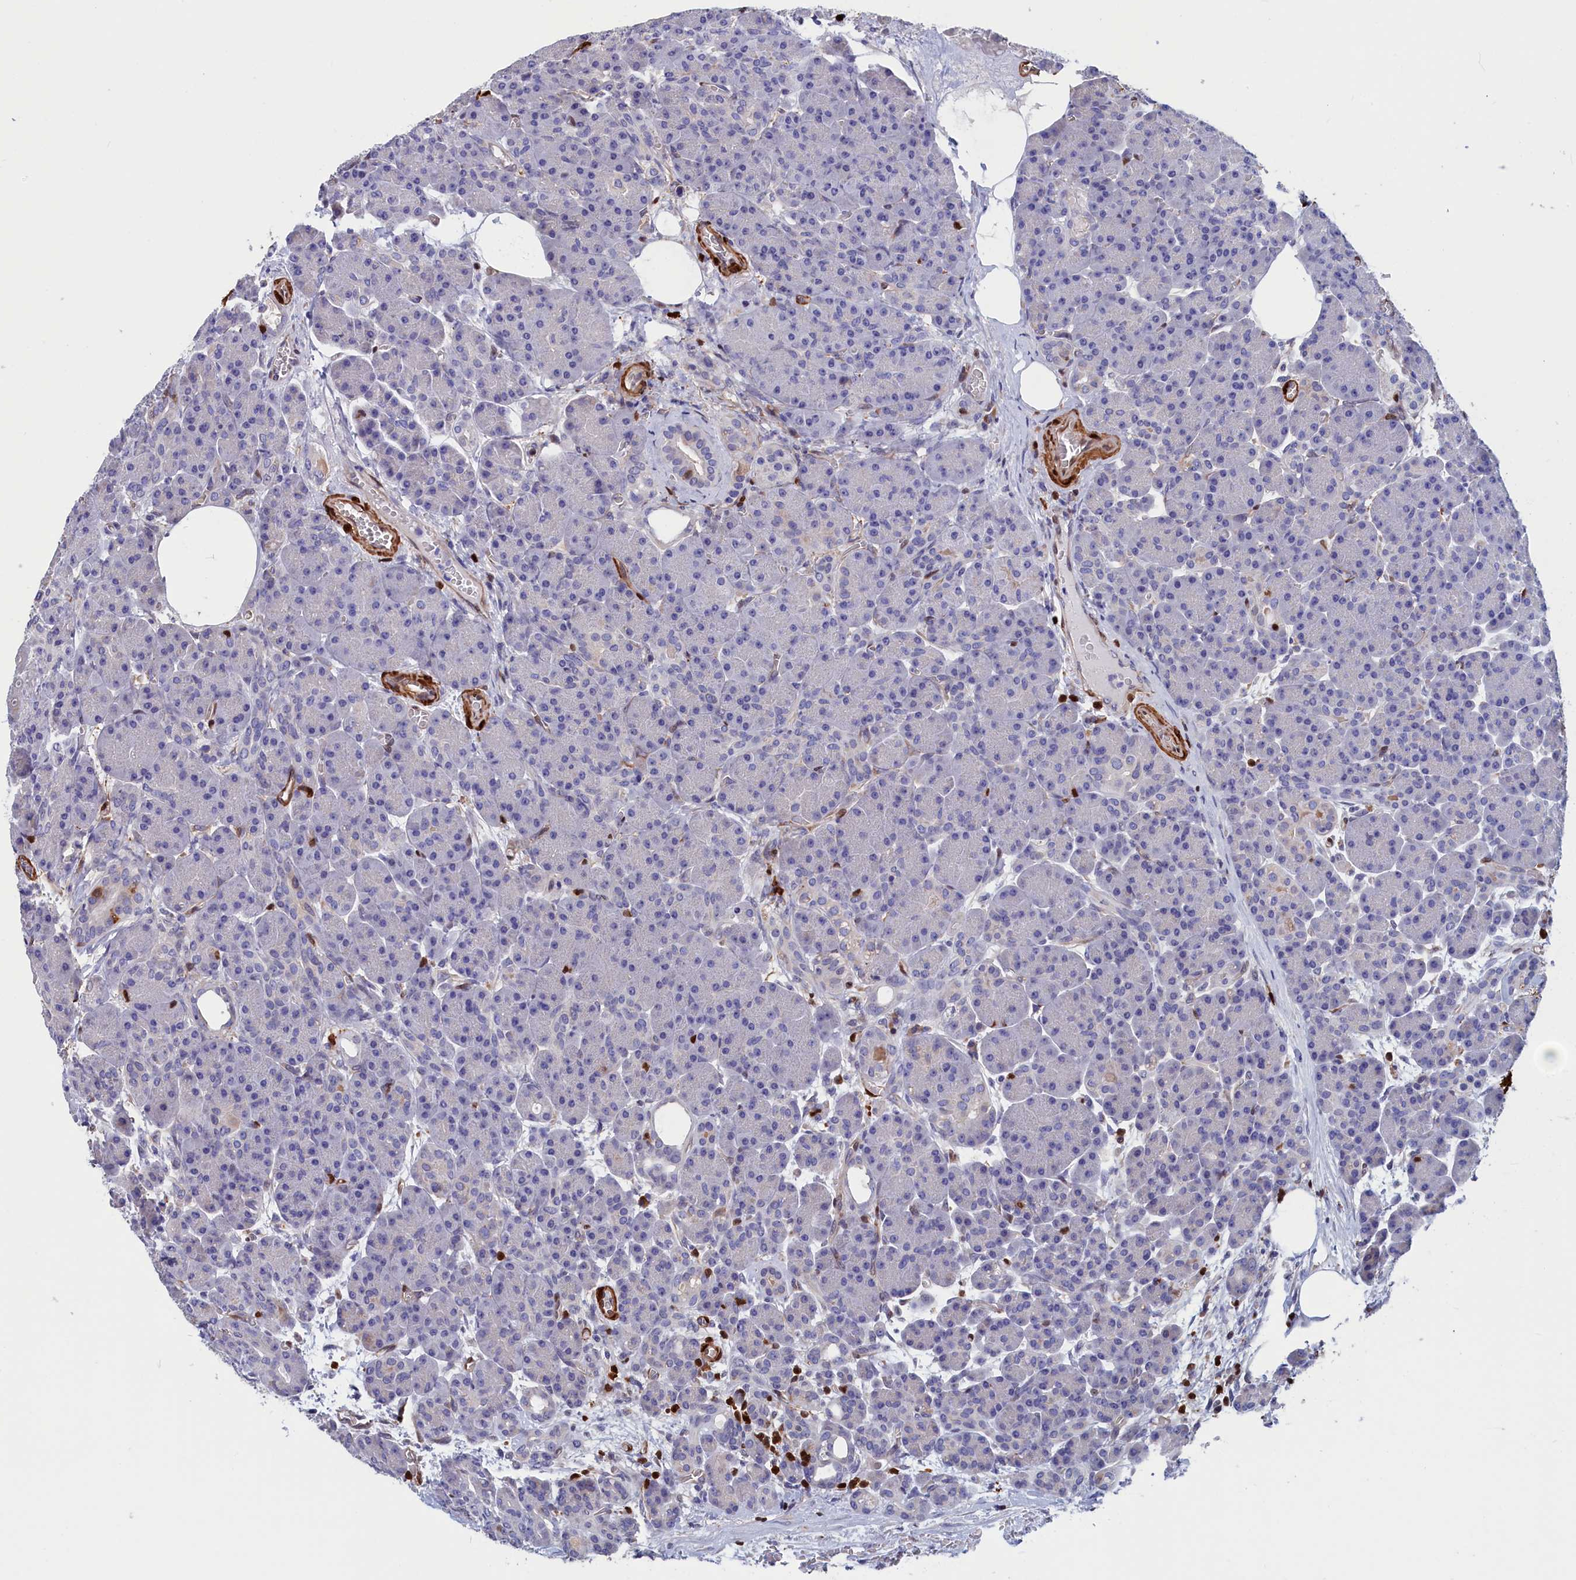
{"staining": {"intensity": "negative", "quantity": "none", "location": "none"}, "tissue": "pancreas", "cell_type": "Exocrine glandular cells", "image_type": "normal", "snomed": [{"axis": "morphology", "description": "Normal tissue, NOS"}, {"axis": "topography", "description": "Pancreas"}], "caption": "An IHC micrograph of normal pancreas is shown. There is no staining in exocrine glandular cells of pancreas.", "gene": "CRIP1", "patient": {"sex": "male", "age": 63}}